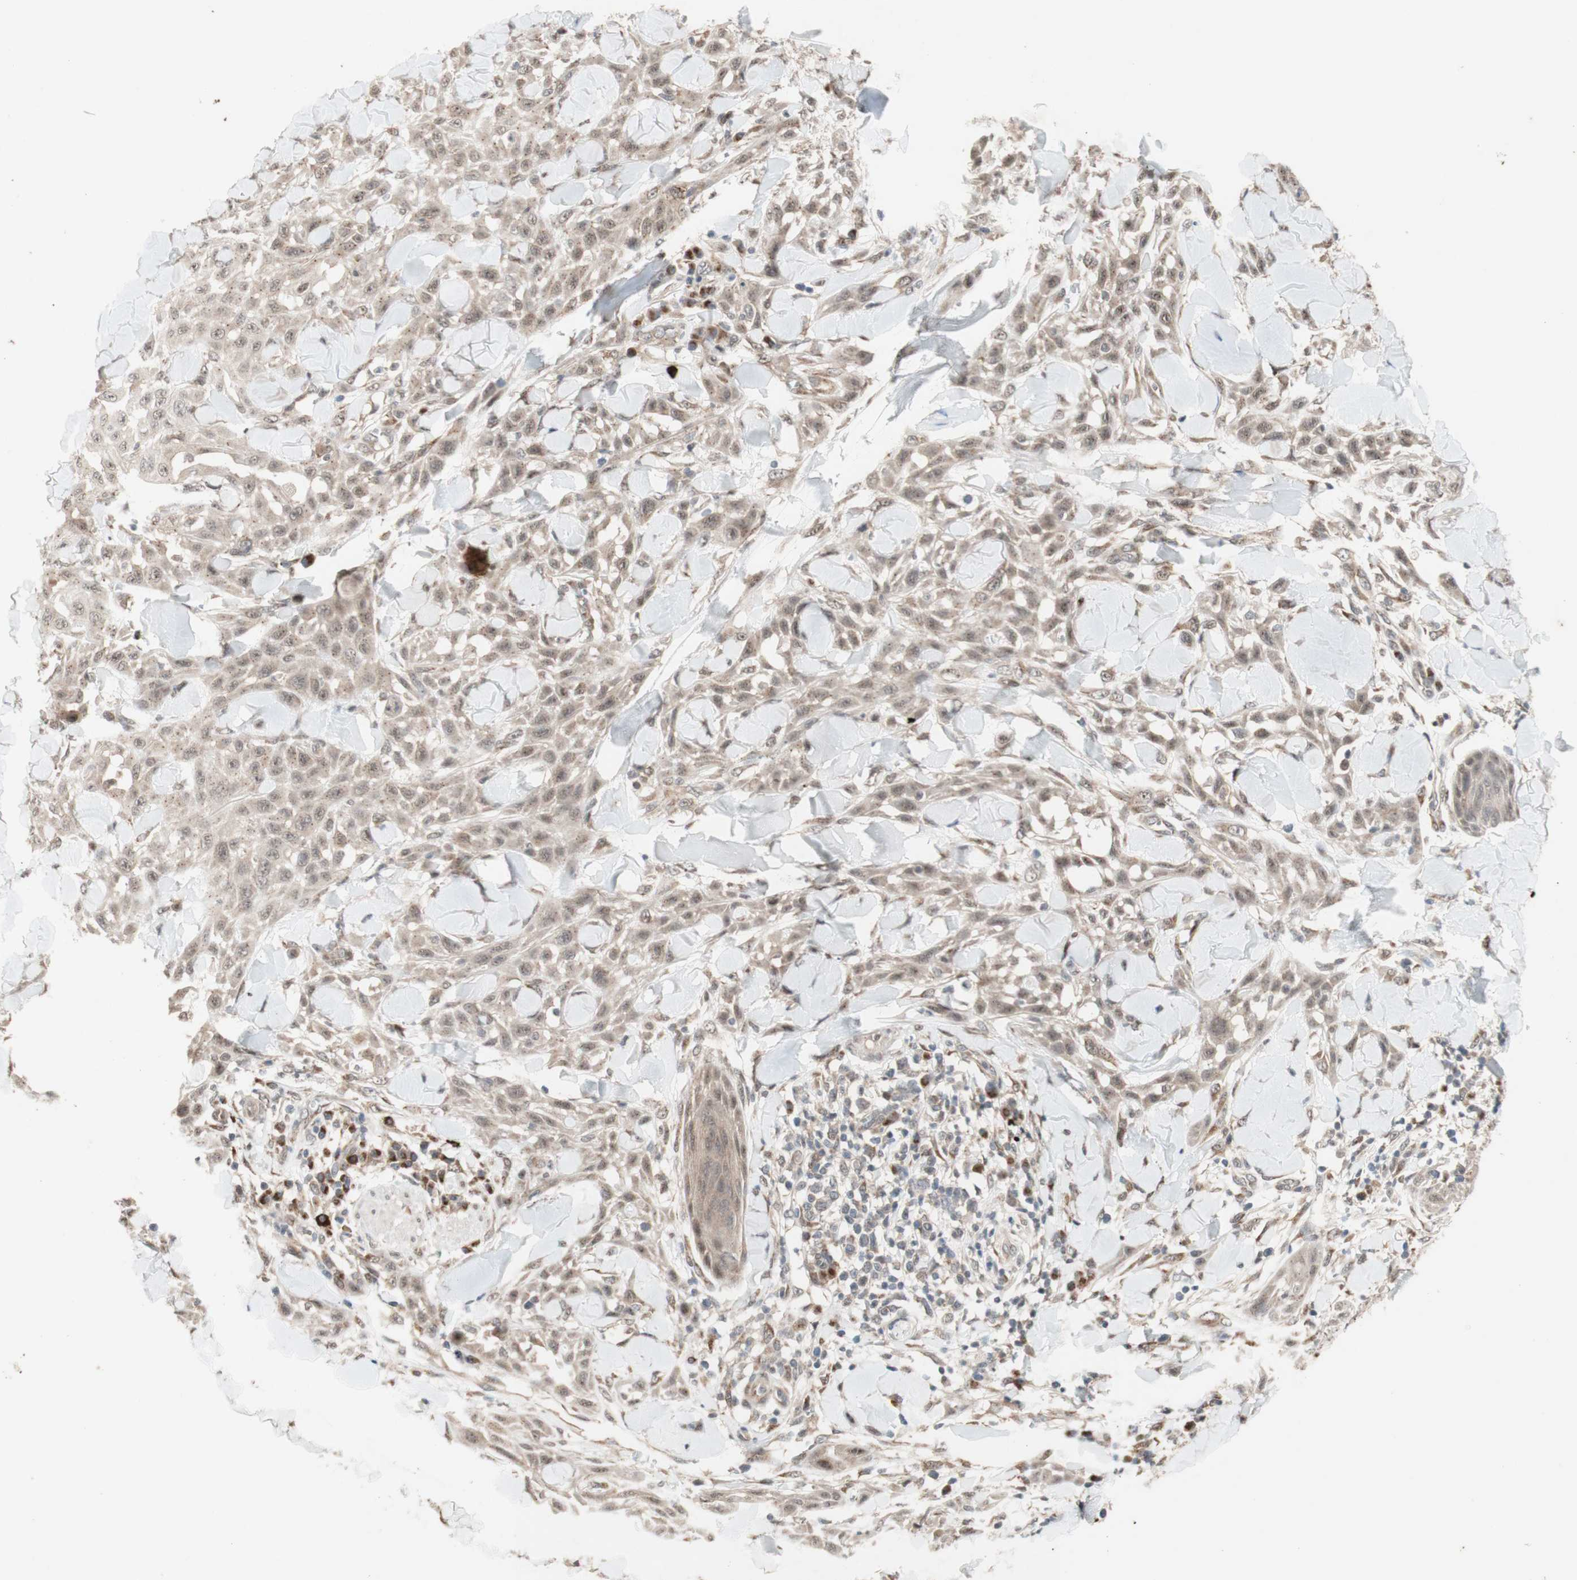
{"staining": {"intensity": "moderate", "quantity": ">75%", "location": "cytoplasmic/membranous"}, "tissue": "skin cancer", "cell_type": "Tumor cells", "image_type": "cancer", "snomed": [{"axis": "morphology", "description": "Squamous cell carcinoma, NOS"}, {"axis": "topography", "description": "Skin"}], "caption": "Squamous cell carcinoma (skin) stained with IHC demonstrates moderate cytoplasmic/membranous positivity in approximately >75% of tumor cells.", "gene": "CYLD", "patient": {"sex": "male", "age": 24}}